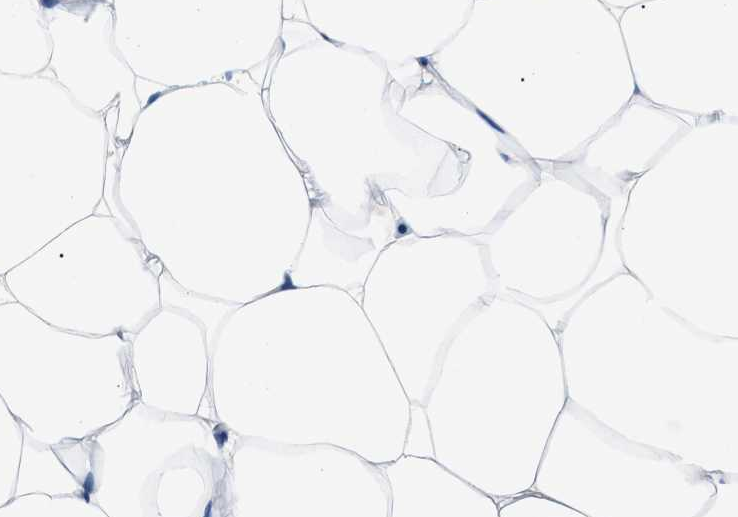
{"staining": {"intensity": "negative", "quantity": "none", "location": "none"}, "tissue": "adipose tissue", "cell_type": "Adipocytes", "image_type": "normal", "snomed": [{"axis": "morphology", "description": "Normal tissue, NOS"}, {"axis": "topography", "description": "Breast"}, {"axis": "topography", "description": "Adipose tissue"}], "caption": "High power microscopy micrograph of an immunohistochemistry (IHC) micrograph of unremarkable adipose tissue, revealing no significant positivity in adipocytes.", "gene": "TNR", "patient": {"sex": "female", "age": 25}}